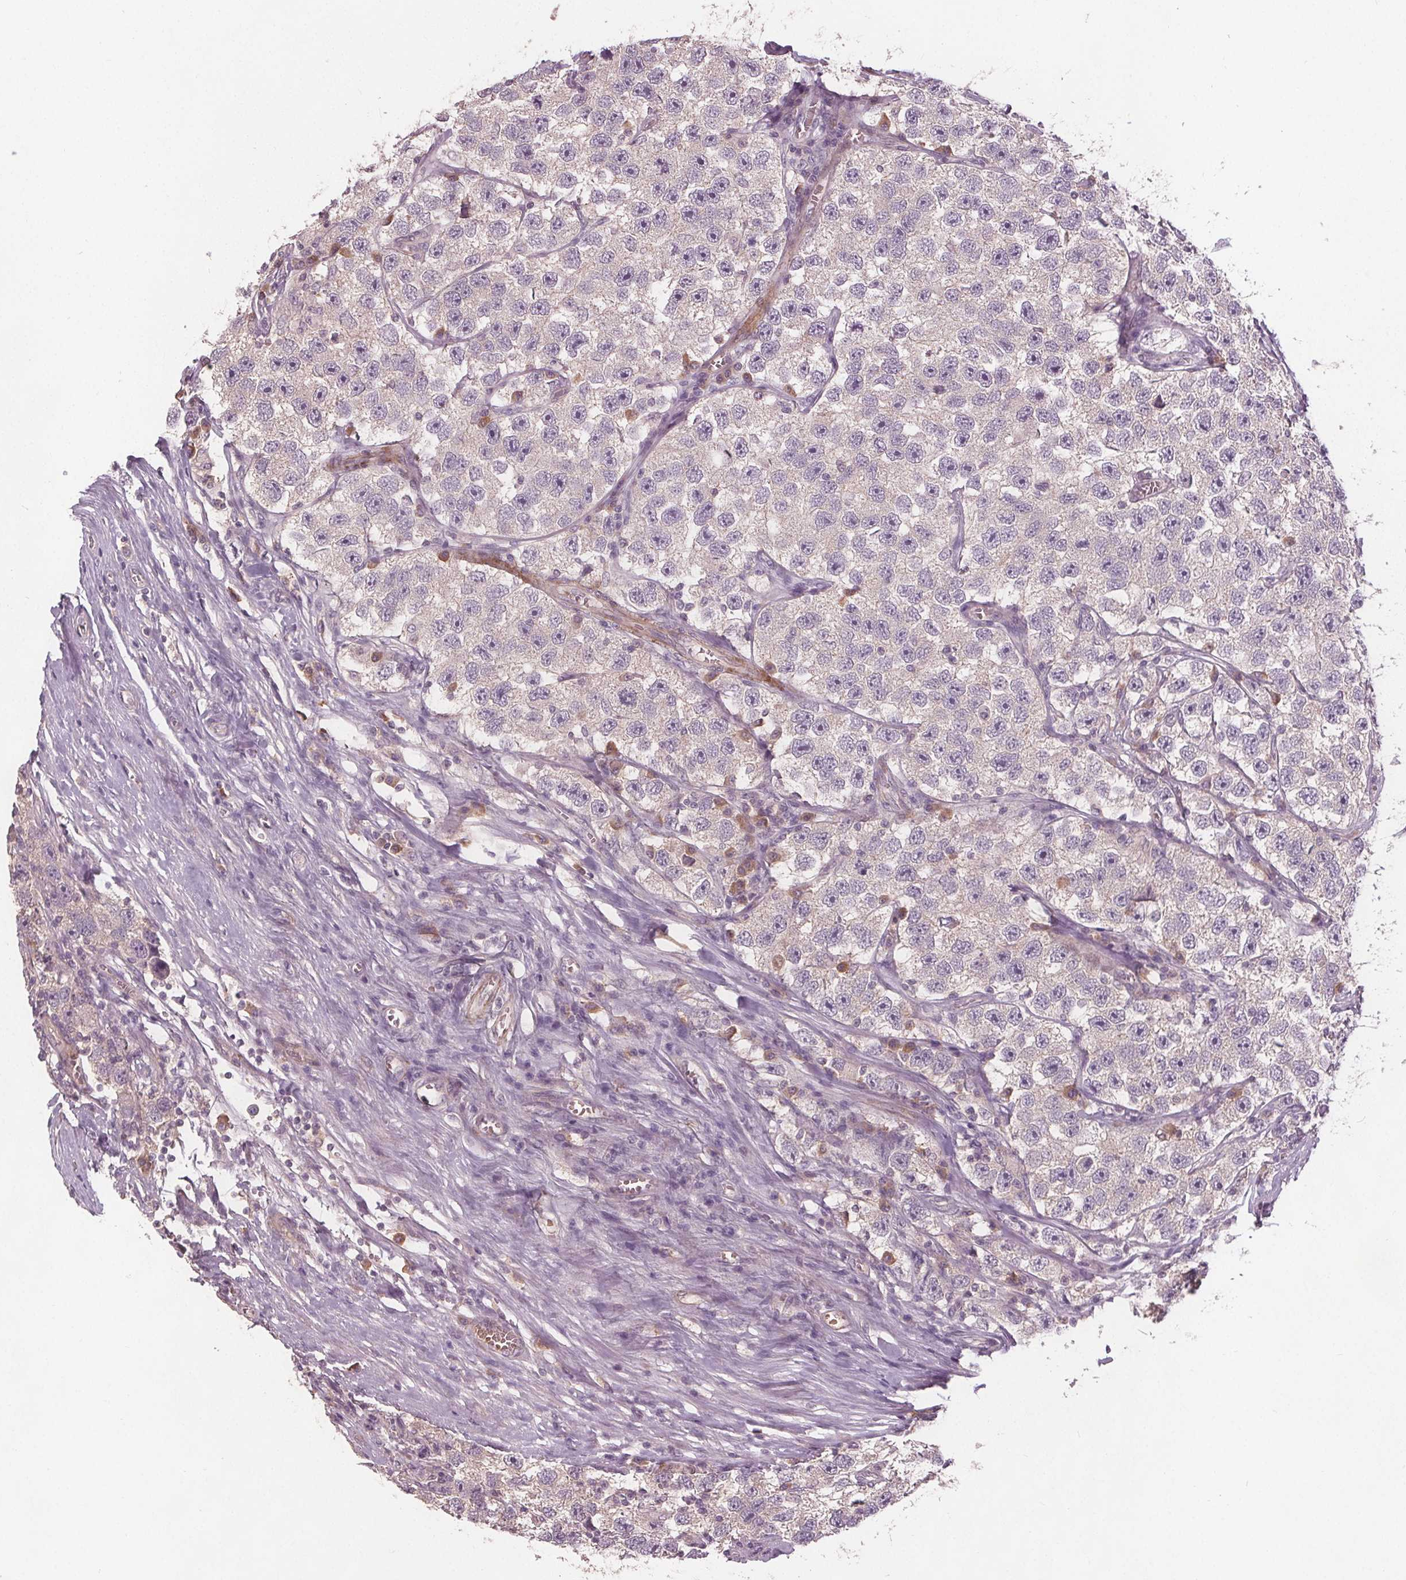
{"staining": {"intensity": "negative", "quantity": "none", "location": "none"}, "tissue": "testis cancer", "cell_type": "Tumor cells", "image_type": "cancer", "snomed": [{"axis": "morphology", "description": "Seminoma, NOS"}, {"axis": "topography", "description": "Testis"}], "caption": "Micrograph shows no significant protein expression in tumor cells of testis cancer.", "gene": "PDGFD", "patient": {"sex": "male", "age": 26}}